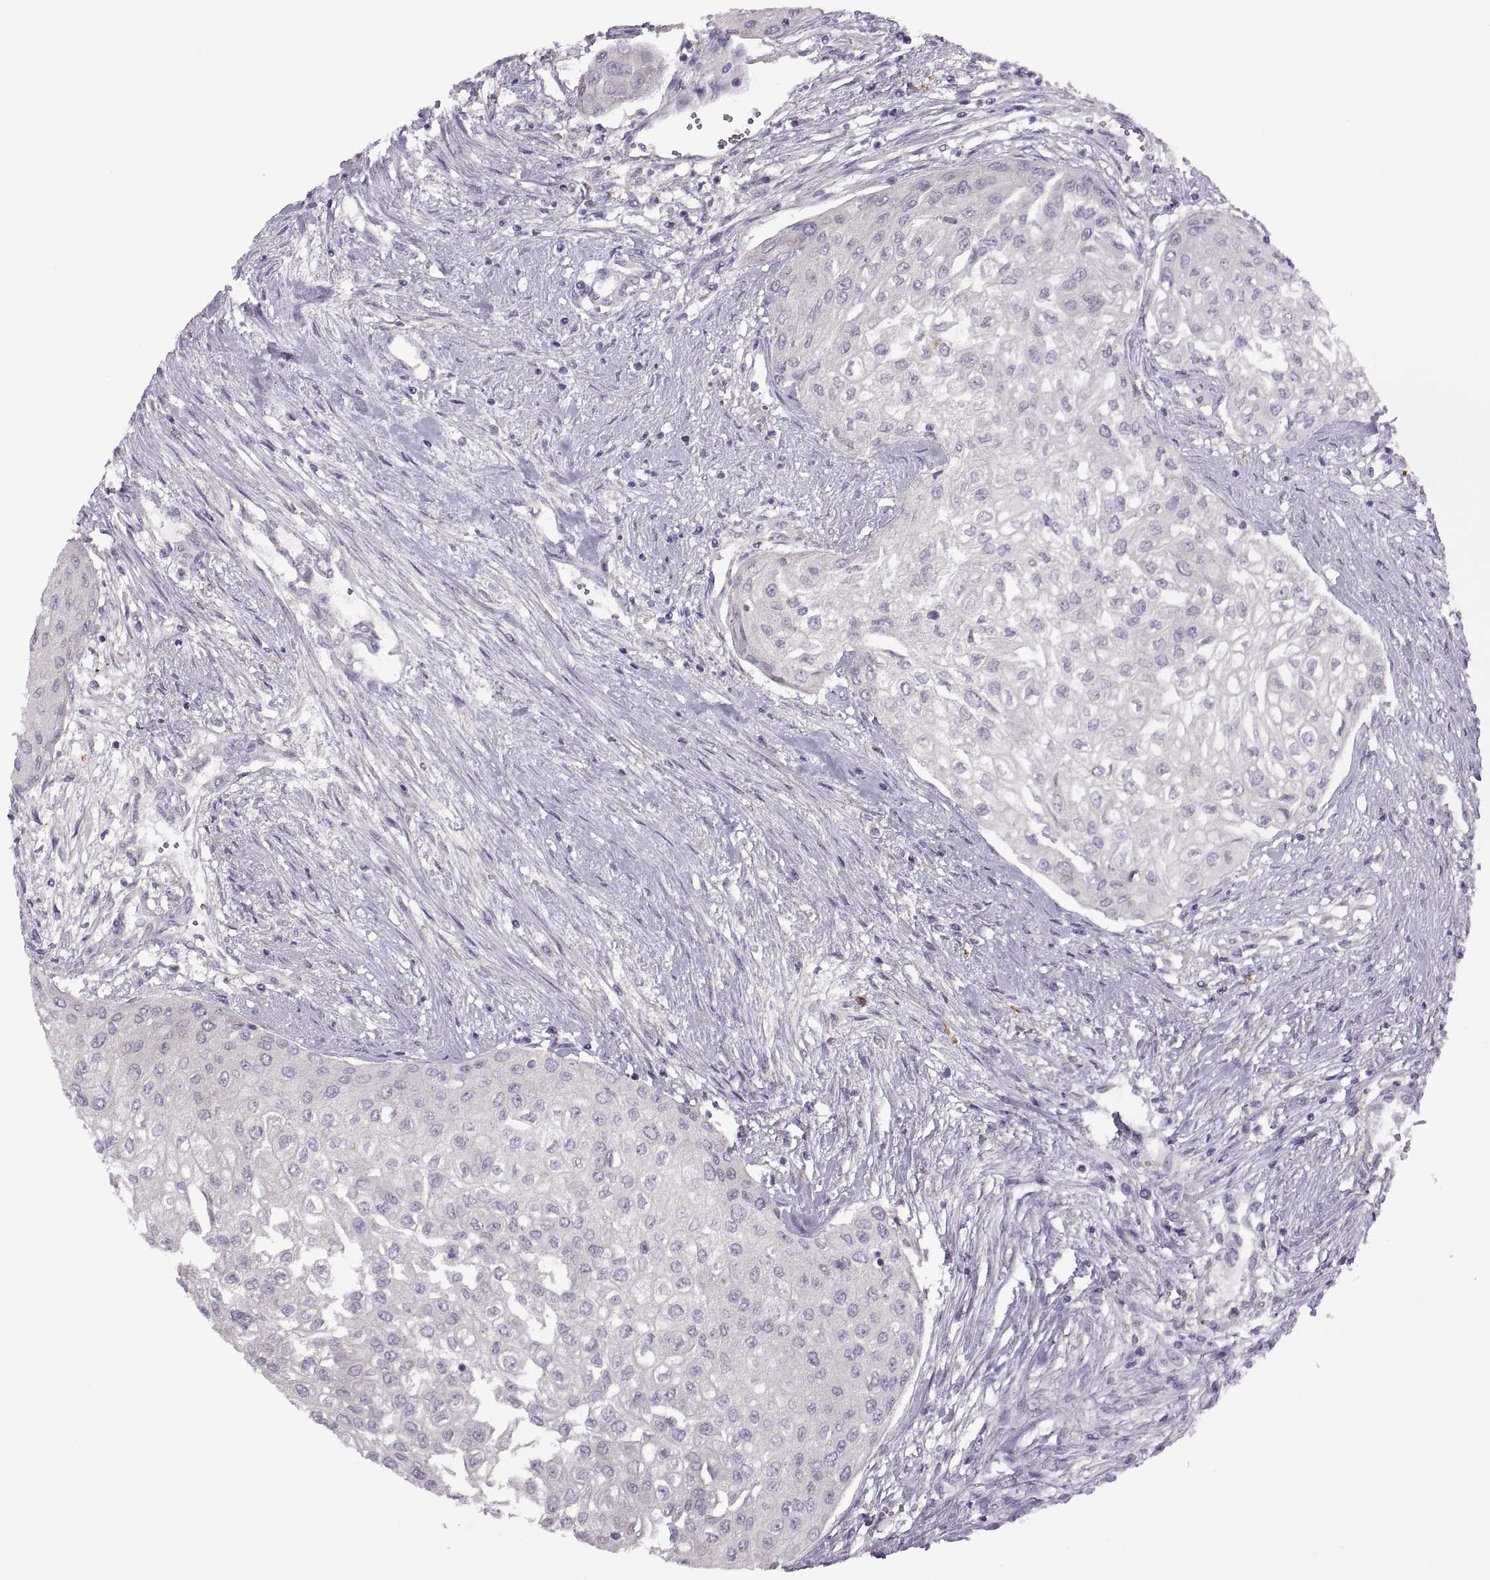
{"staining": {"intensity": "negative", "quantity": "none", "location": "none"}, "tissue": "urothelial cancer", "cell_type": "Tumor cells", "image_type": "cancer", "snomed": [{"axis": "morphology", "description": "Urothelial carcinoma, High grade"}, {"axis": "topography", "description": "Urinary bladder"}], "caption": "An immunohistochemistry photomicrograph of urothelial carcinoma (high-grade) is shown. There is no staining in tumor cells of urothelial carcinoma (high-grade).", "gene": "H2AP", "patient": {"sex": "male", "age": 62}}